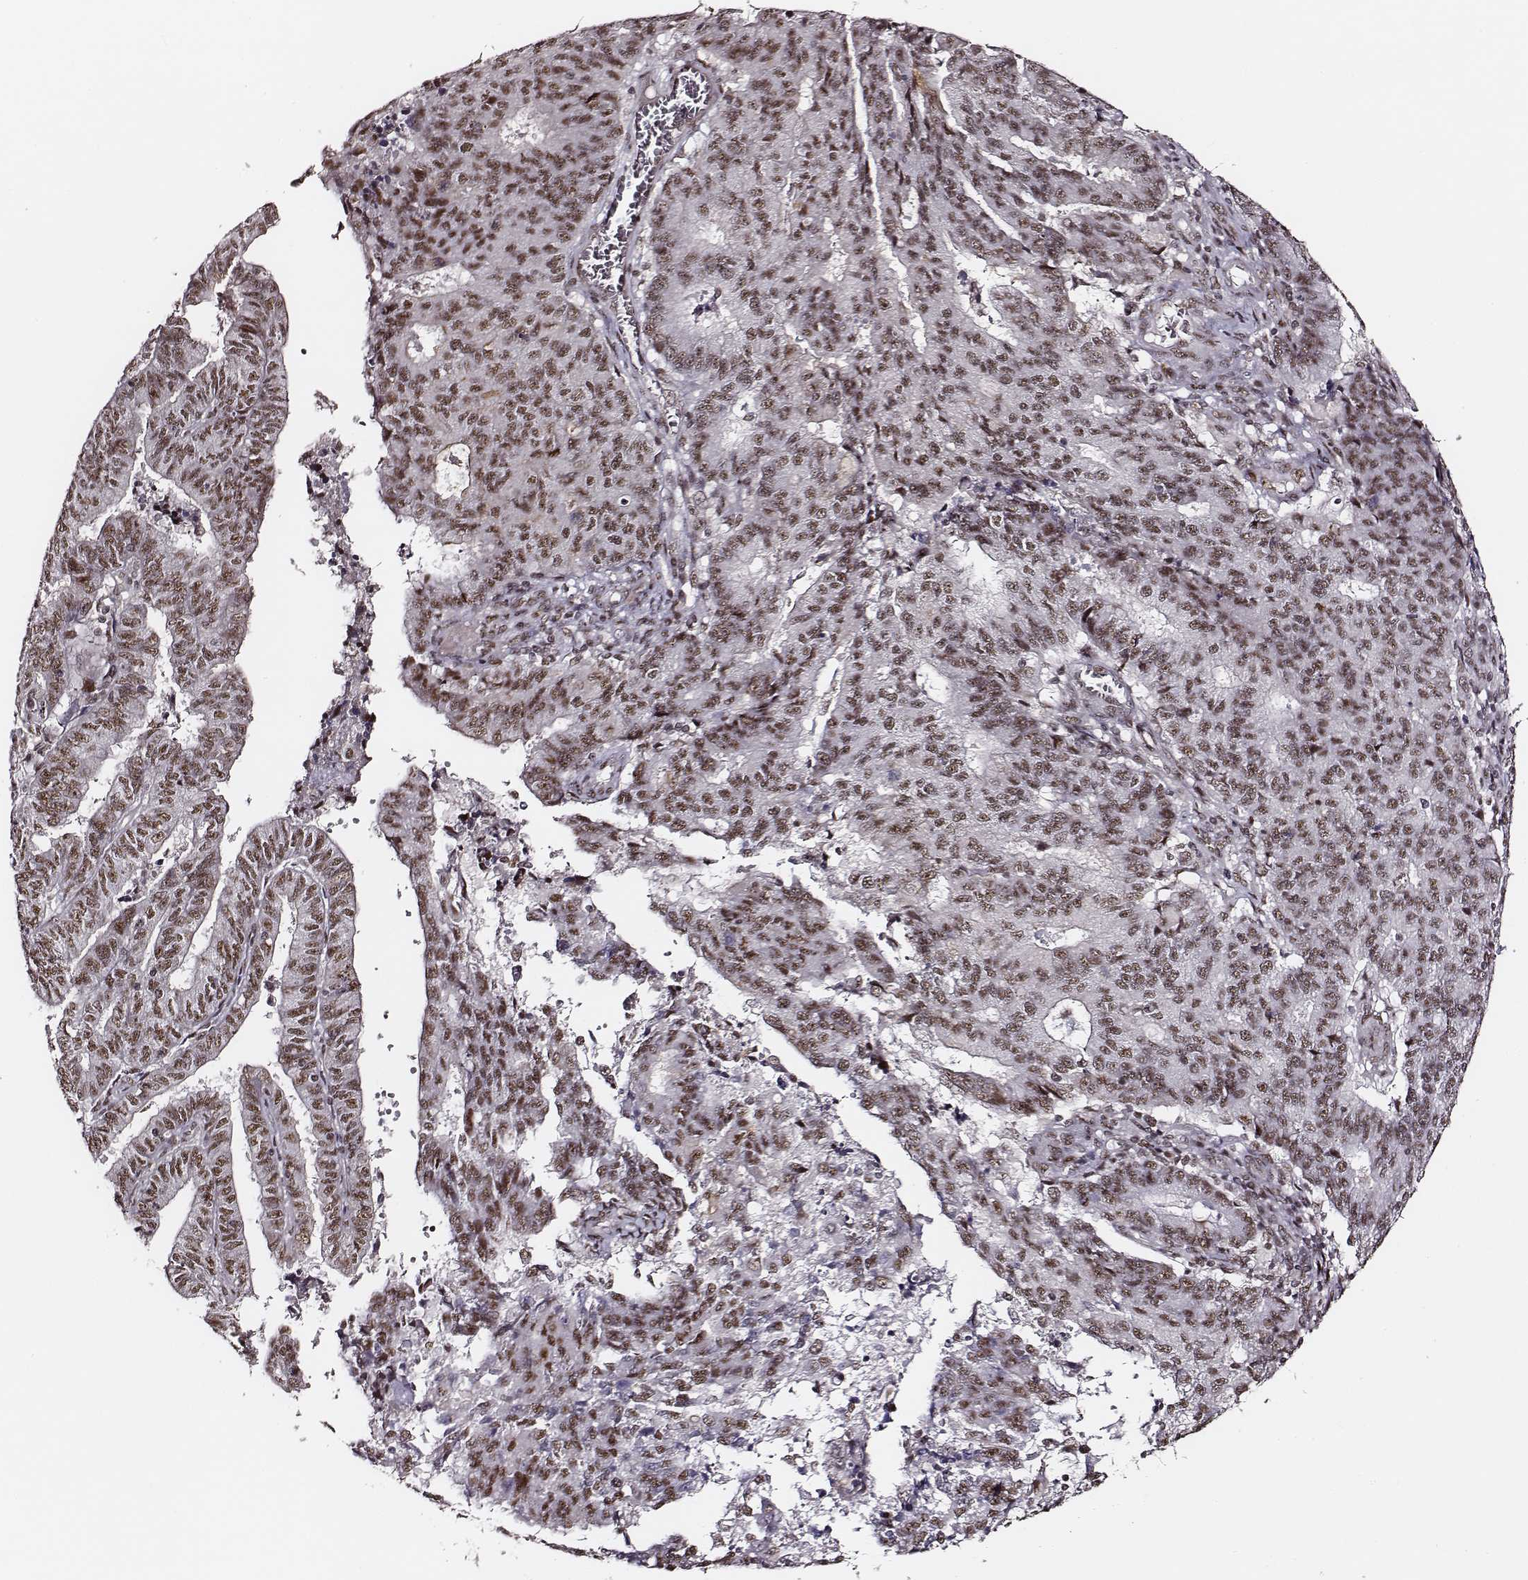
{"staining": {"intensity": "moderate", "quantity": "25%-75%", "location": "nuclear"}, "tissue": "endometrial cancer", "cell_type": "Tumor cells", "image_type": "cancer", "snomed": [{"axis": "morphology", "description": "Adenocarcinoma, NOS"}, {"axis": "topography", "description": "Endometrium"}], "caption": "Tumor cells show medium levels of moderate nuclear positivity in about 25%-75% of cells in endometrial adenocarcinoma.", "gene": "PPARA", "patient": {"sex": "female", "age": 82}}